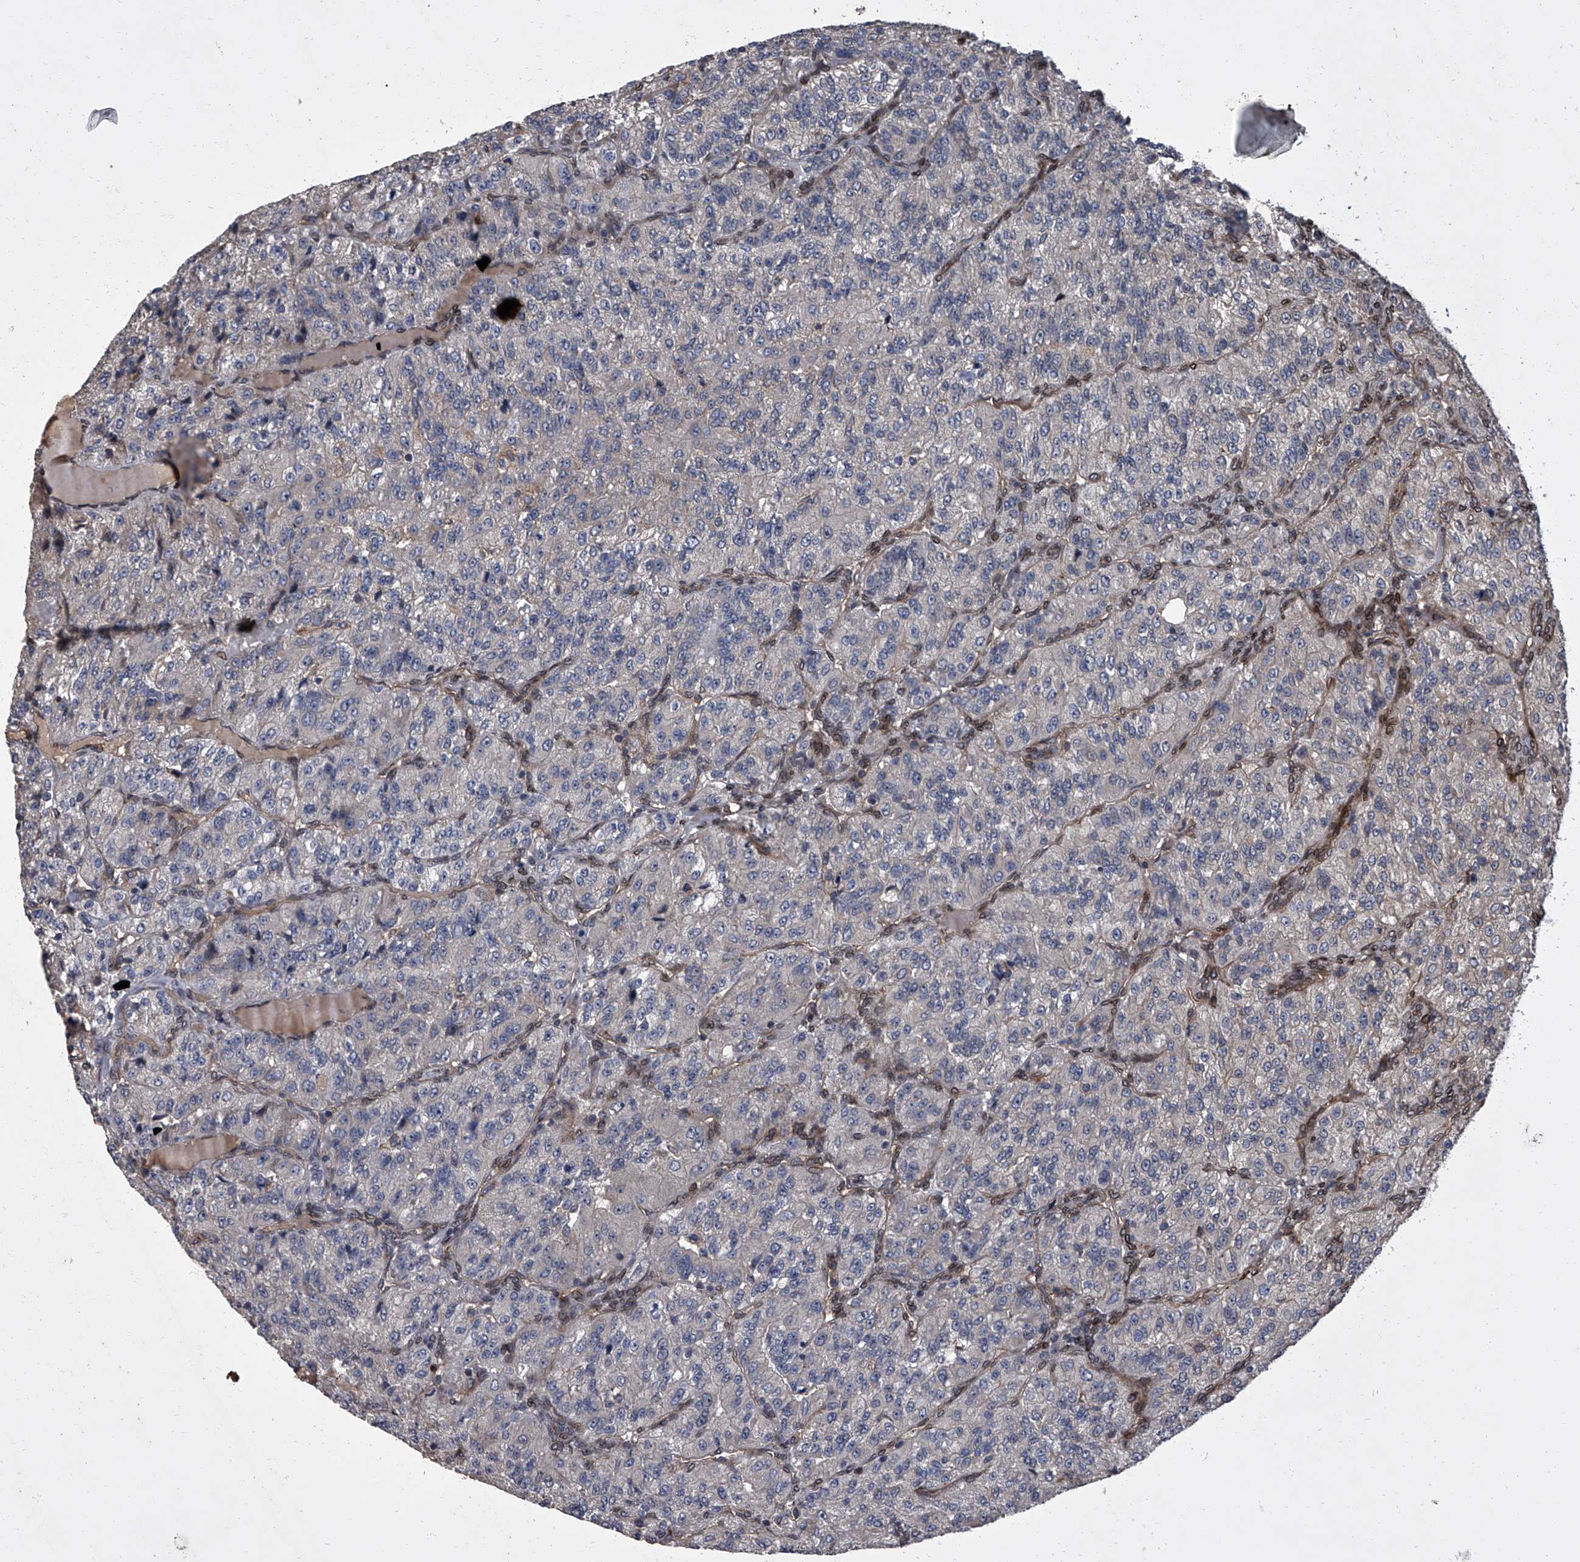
{"staining": {"intensity": "negative", "quantity": "none", "location": "none"}, "tissue": "renal cancer", "cell_type": "Tumor cells", "image_type": "cancer", "snomed": [{"axis": "morphology", "description": "Adenocarcinoma, NOS"}, {"axis": "topography", "description": "Kidney"}], "caption": "Immunohistochemical staining of renal cancer (adenocarcinoma) reveals no significant positivity in tumor cells.", "gene": "LRRC8C", "patient": {"sex": "female", "age": 63}}